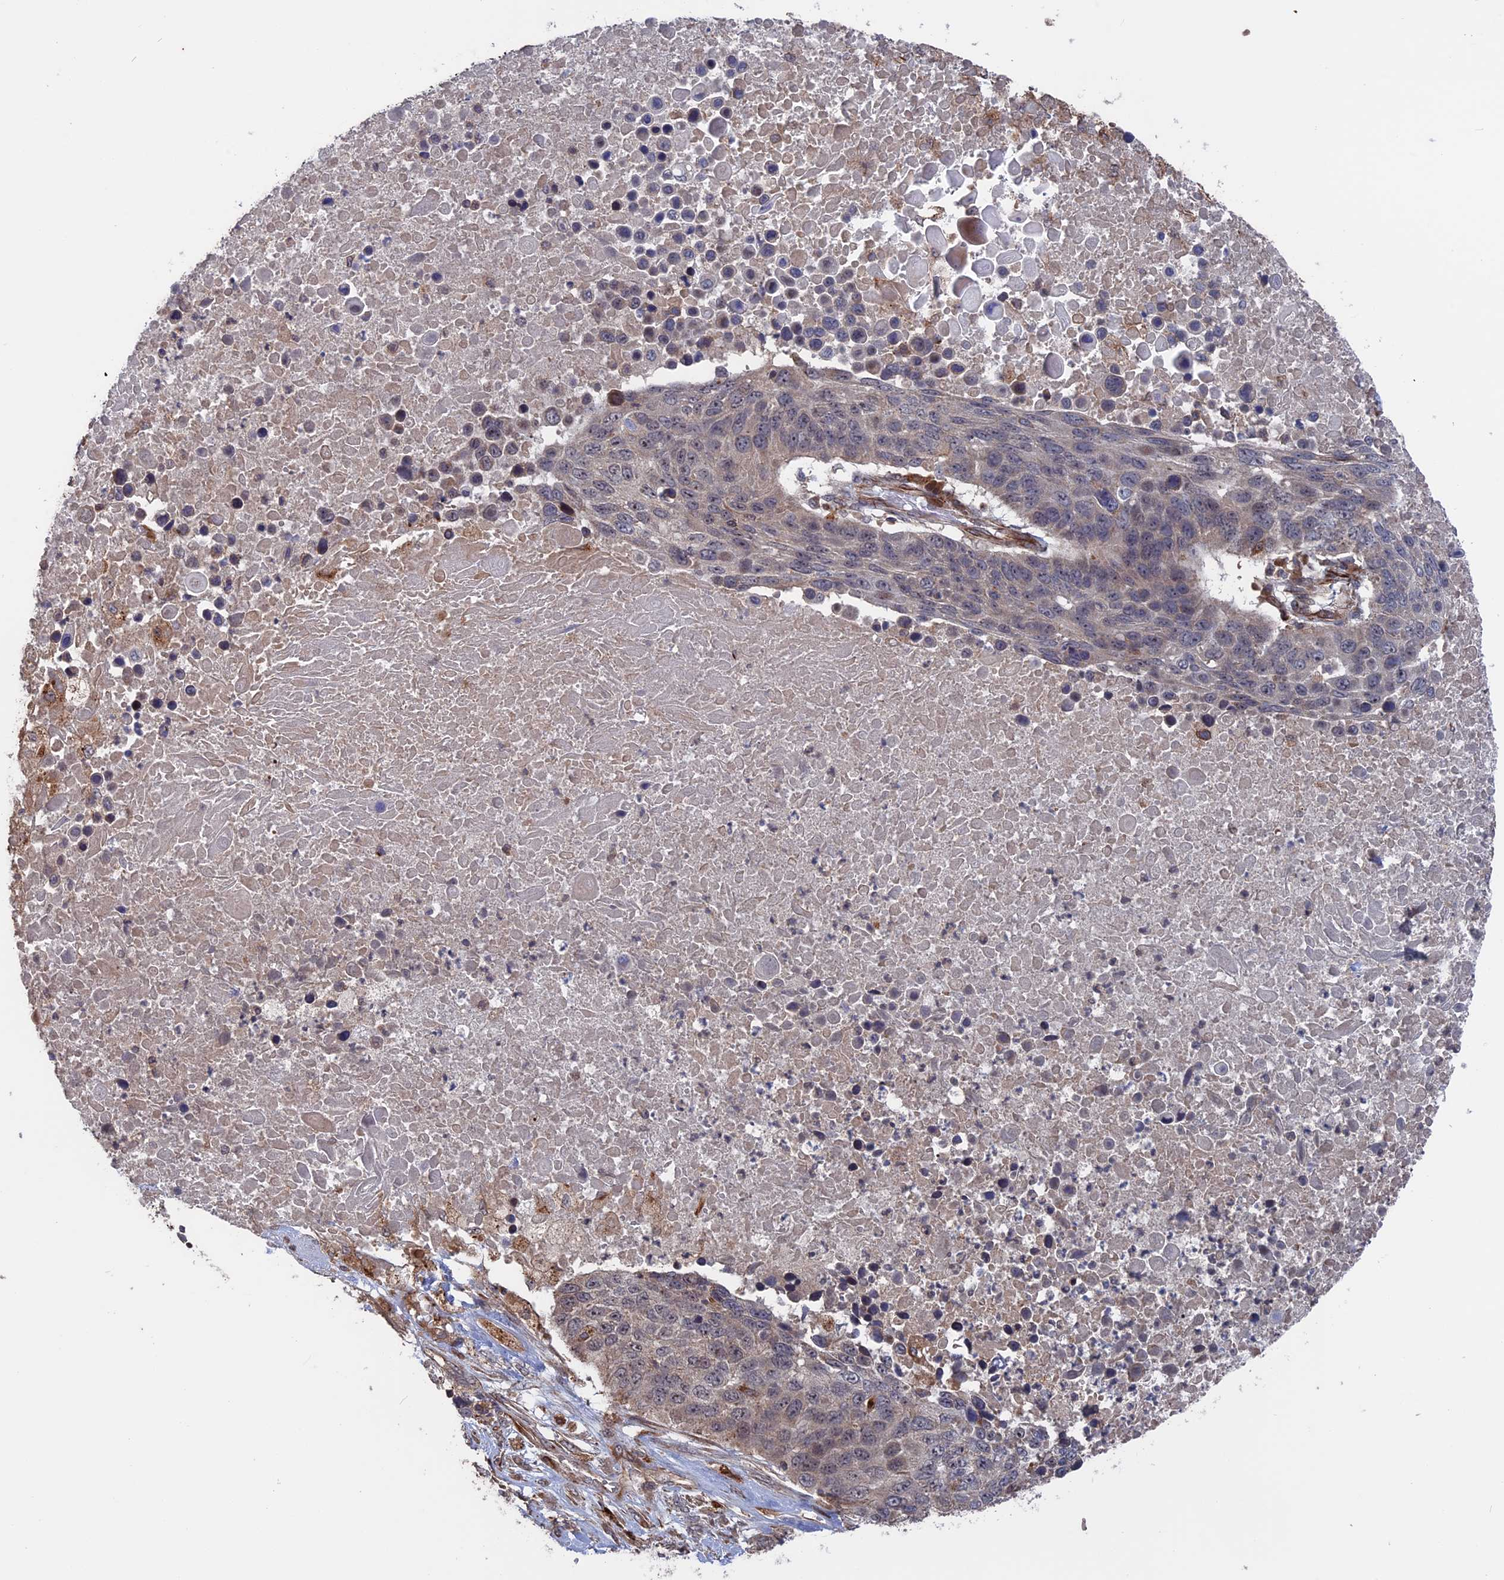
{"staining": {"intensity": "weak", "quantity": "<25%", "location": "cytoplasmic/membranous"}, "tissue": "lung cancer", "cell_type": "Tumor cells", "image_type": "cancer", "snomed": [{"axis": "morphology", "description": "Normal tissue, NOS"}, {"axis": "morphology", "description": "Squamous cell carcinoma, NOS"}, {"axis": "topography", "description": "Lymph node"}, {"axis": "topography", "description": "Lung"}], "caption": "DAB (3,3'-diaminobenzidine) immunohistochemical staining of lung cancer displays no significant staining in tumor cells.", "gene": "PLA2G15", "patient": {"sex": "male", "age": 66}}